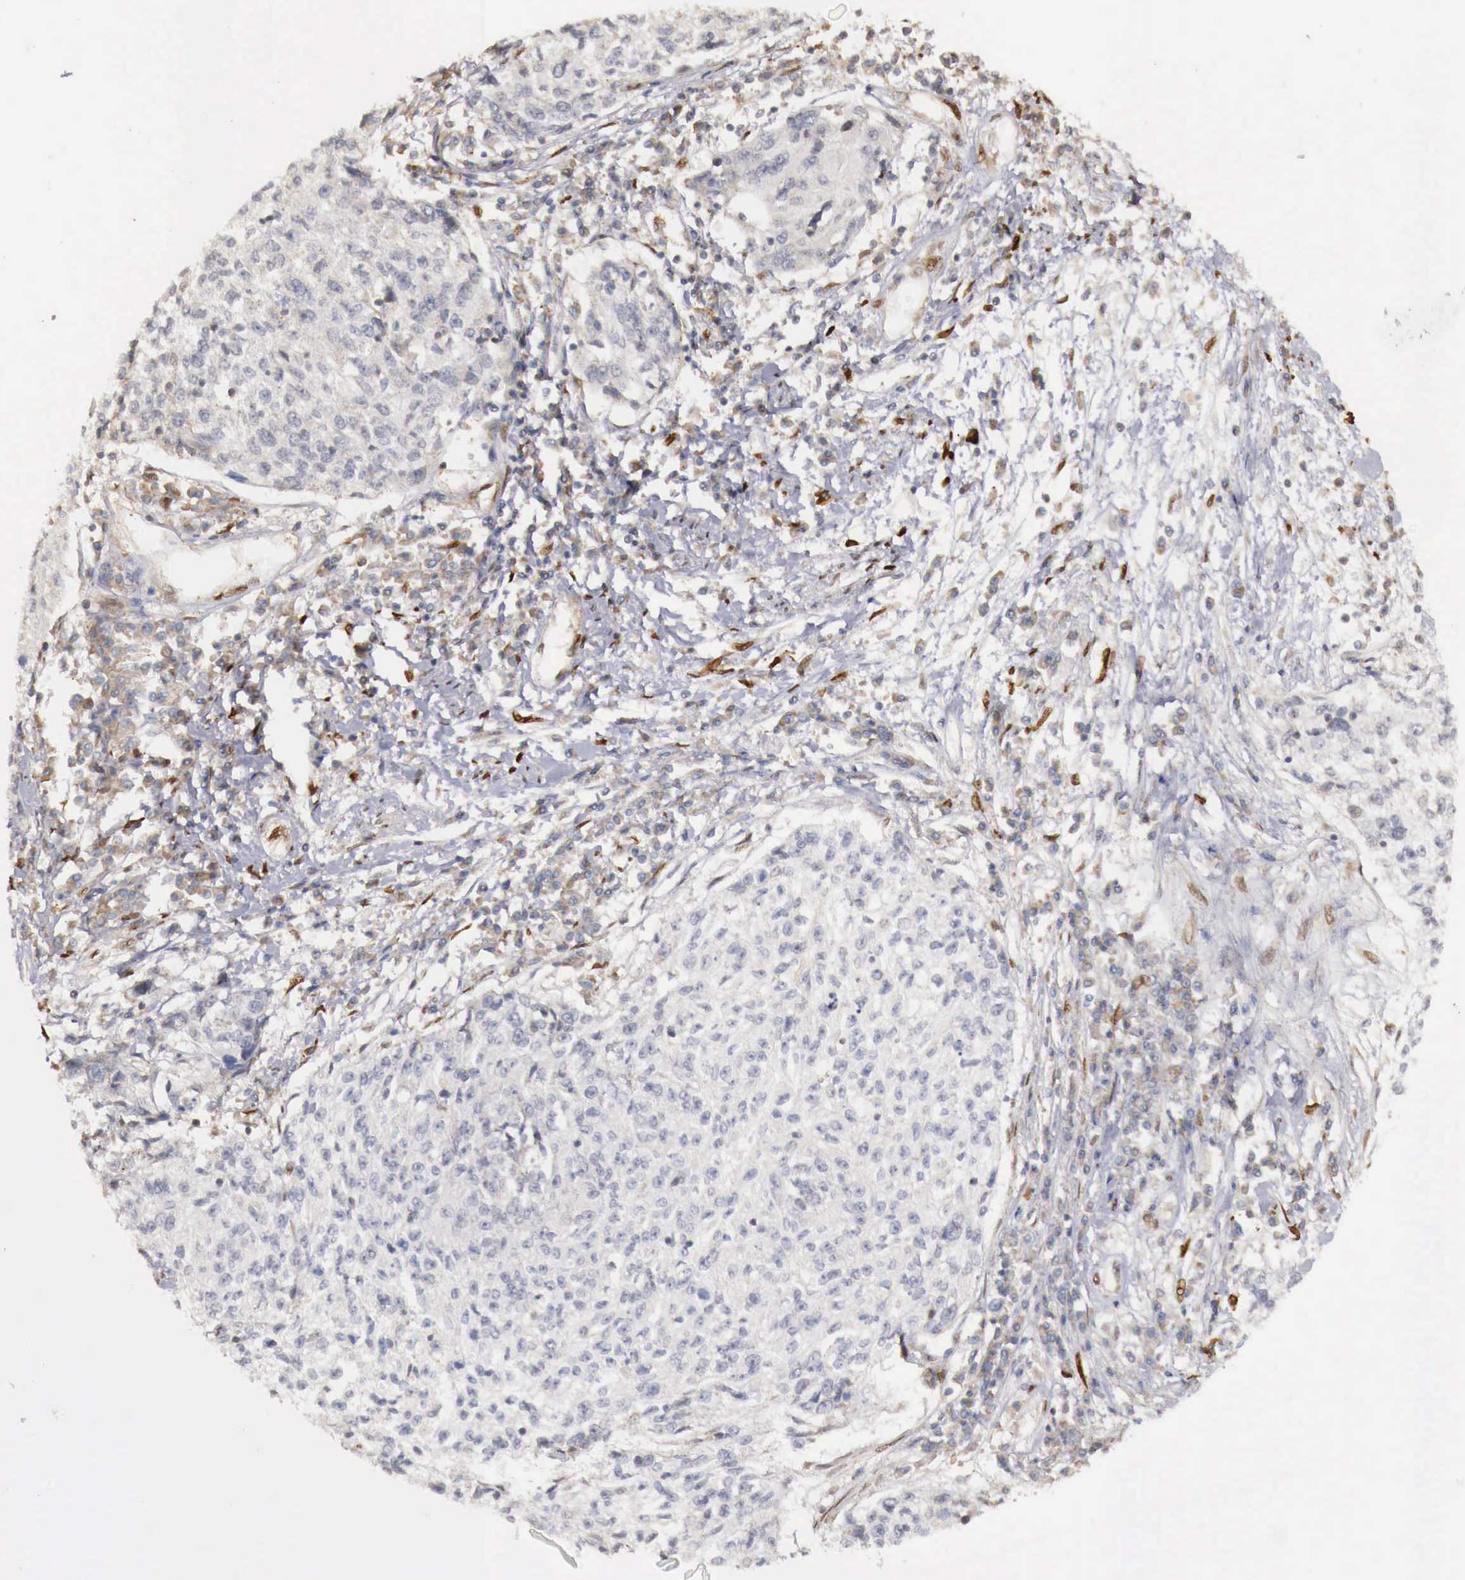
{"staining": {"intensity": "negative", "quantity": "none", "location": "none"}, "tissue": "cervical cancer", "cell_type": "Tumor cells", "image_type": "cancer", "snomed": [{"axis": "morphology", "description": "Squamous cell carcinoma, NOS"}, {"axis": "topography", "description": "Cervix"}], "caption": "Histopathology image shows no significant protein staining in tumor cells of squamous cell carcinoma (cervical). The staining was performed using DAB (3,3'-diaminobenzidine) to visualize the protein expression in brown, while the nuclei were stained in blue with hematoxylin (Magnification: 20x).", "gene": "KHDRBS2", "patient": {"sex": "female", "age": 57}}